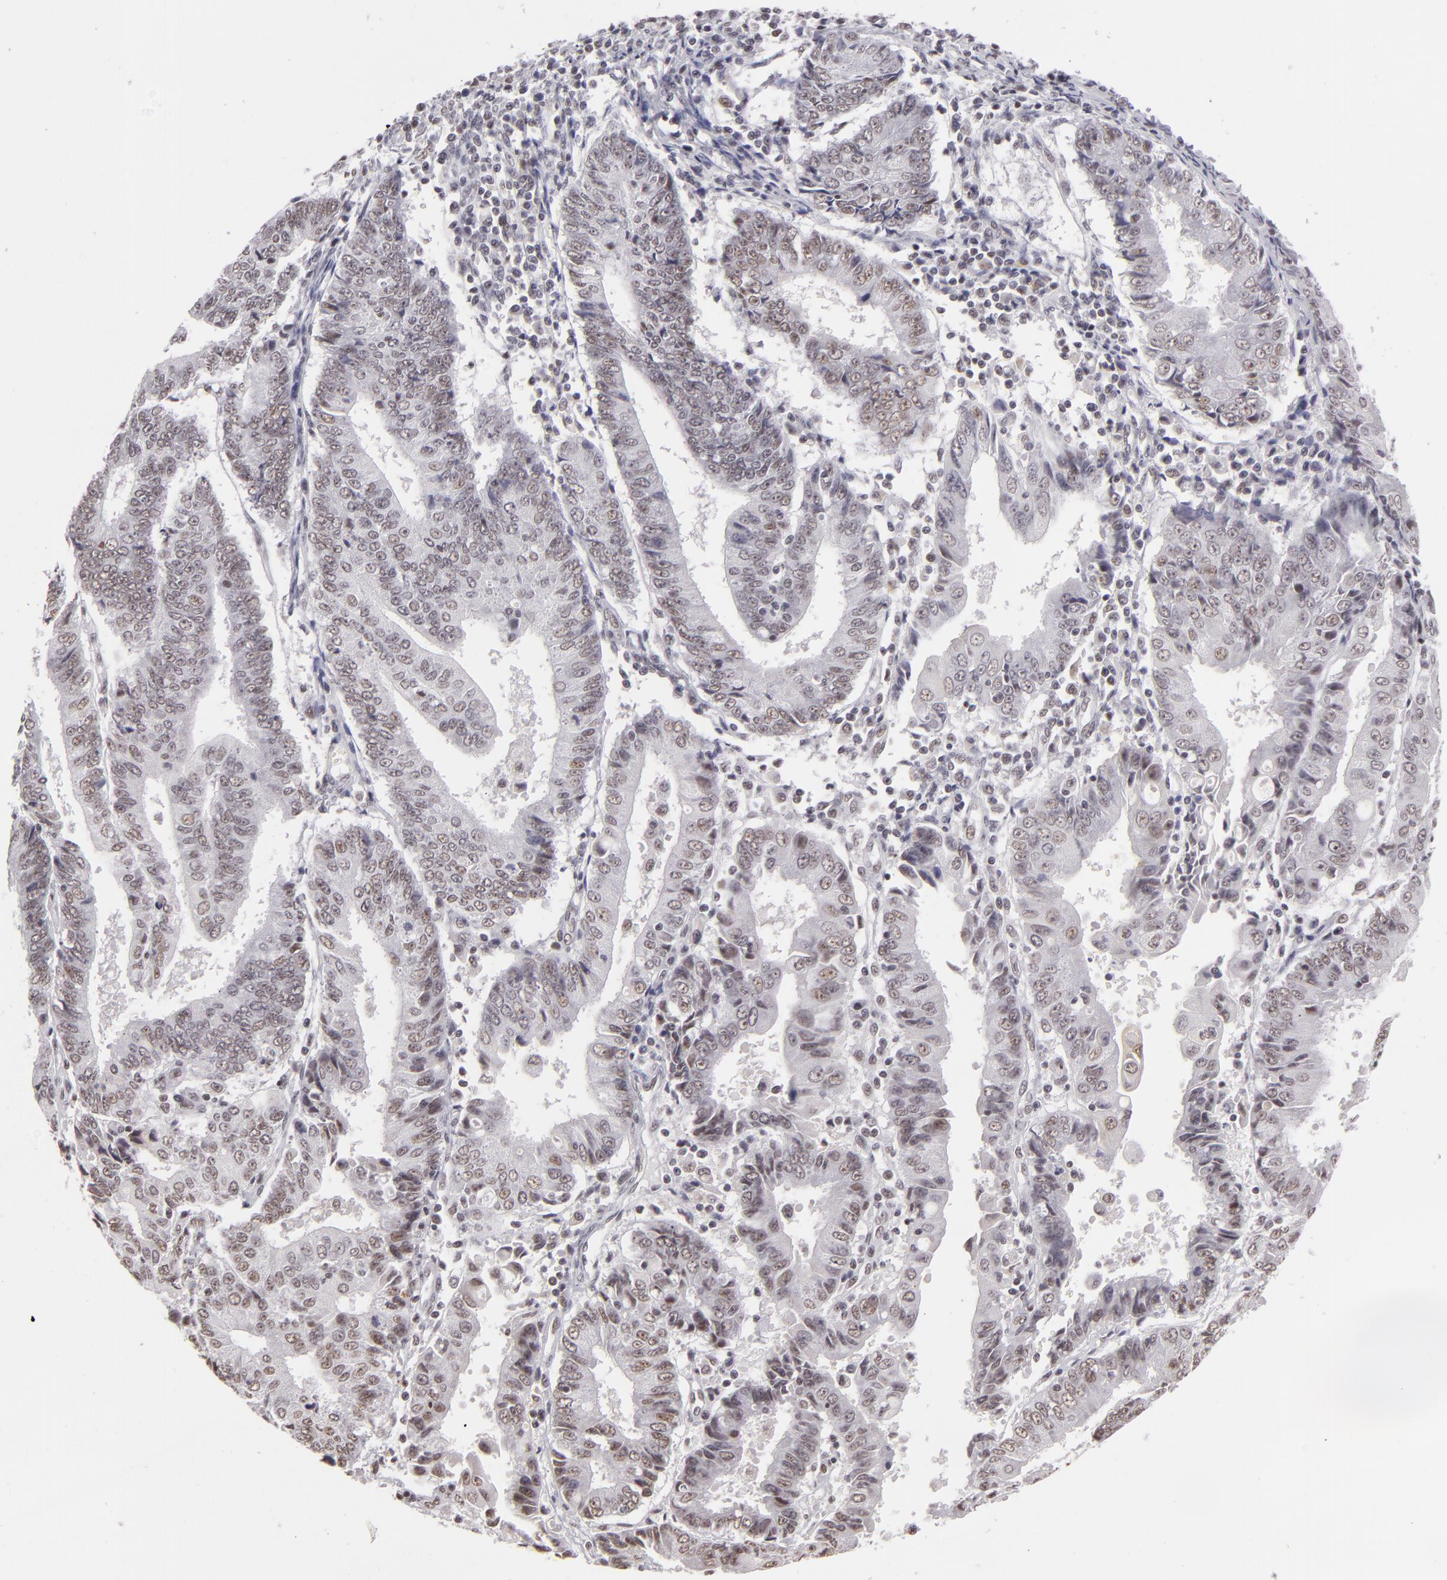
{"staining": {"intensity": "weak", "quantity": "<25%", "location": "nuclear"}, "tissue": "endometrial cancer", "cell_type": "Tumor cells", "image_type": "cancer", "snomed": [{"axis": "morphology", "description": "Adenocarcinoma, NOS"}, {"axis": "topography", "description": "Endometrium"}], "caption": "A photomicrograph of endometrial cancer (adenocarcinoma) stained for a protein reveals no brown staining in tumor cells.", "gene": "INTS6", "patient": {"sex": "female", "age": 75}}